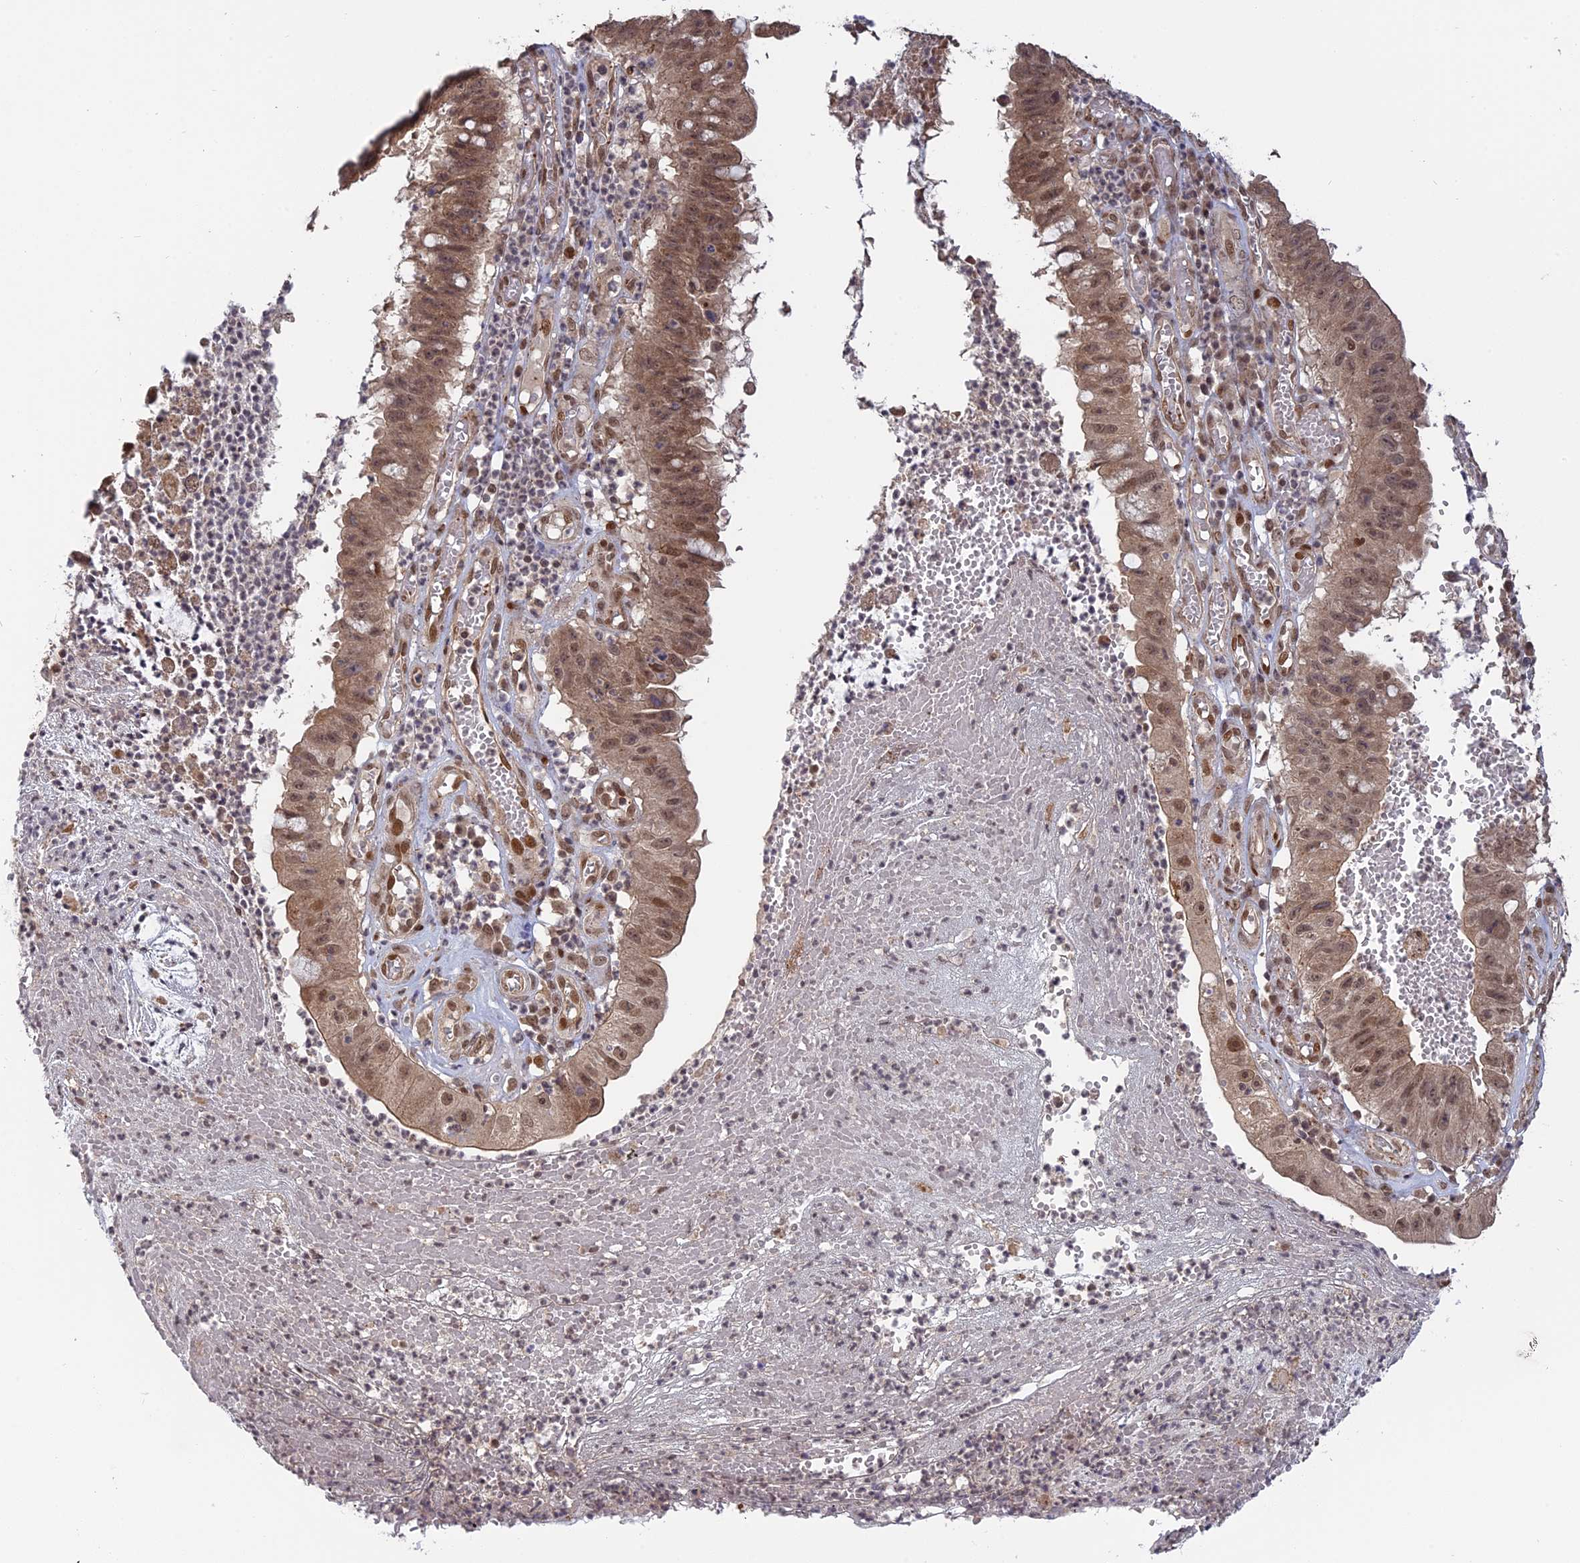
{"staining": {"intensity": "moderate", "quantity": ">75%", "location": "cytoplasmic/membranous,nuclear"}, "tissue": "stomach cancer", "cell_type": "Tumor cells", "image_type": "cancer", "snomed": [{"axis": "morphology", "description": "Adenocarcinoma, NOS"}, {"axis": "topography", "description": "Stomach"}], "caption": "Brown immunohistochemical staining in human stomach cancer (adenocarcinoma) exhibits moderate cytoplasmic/membranous and nuclear expression in about >75% of tumor cells.", "gene": "PKIG", "patient": {"sex": "male", "age": 59}}